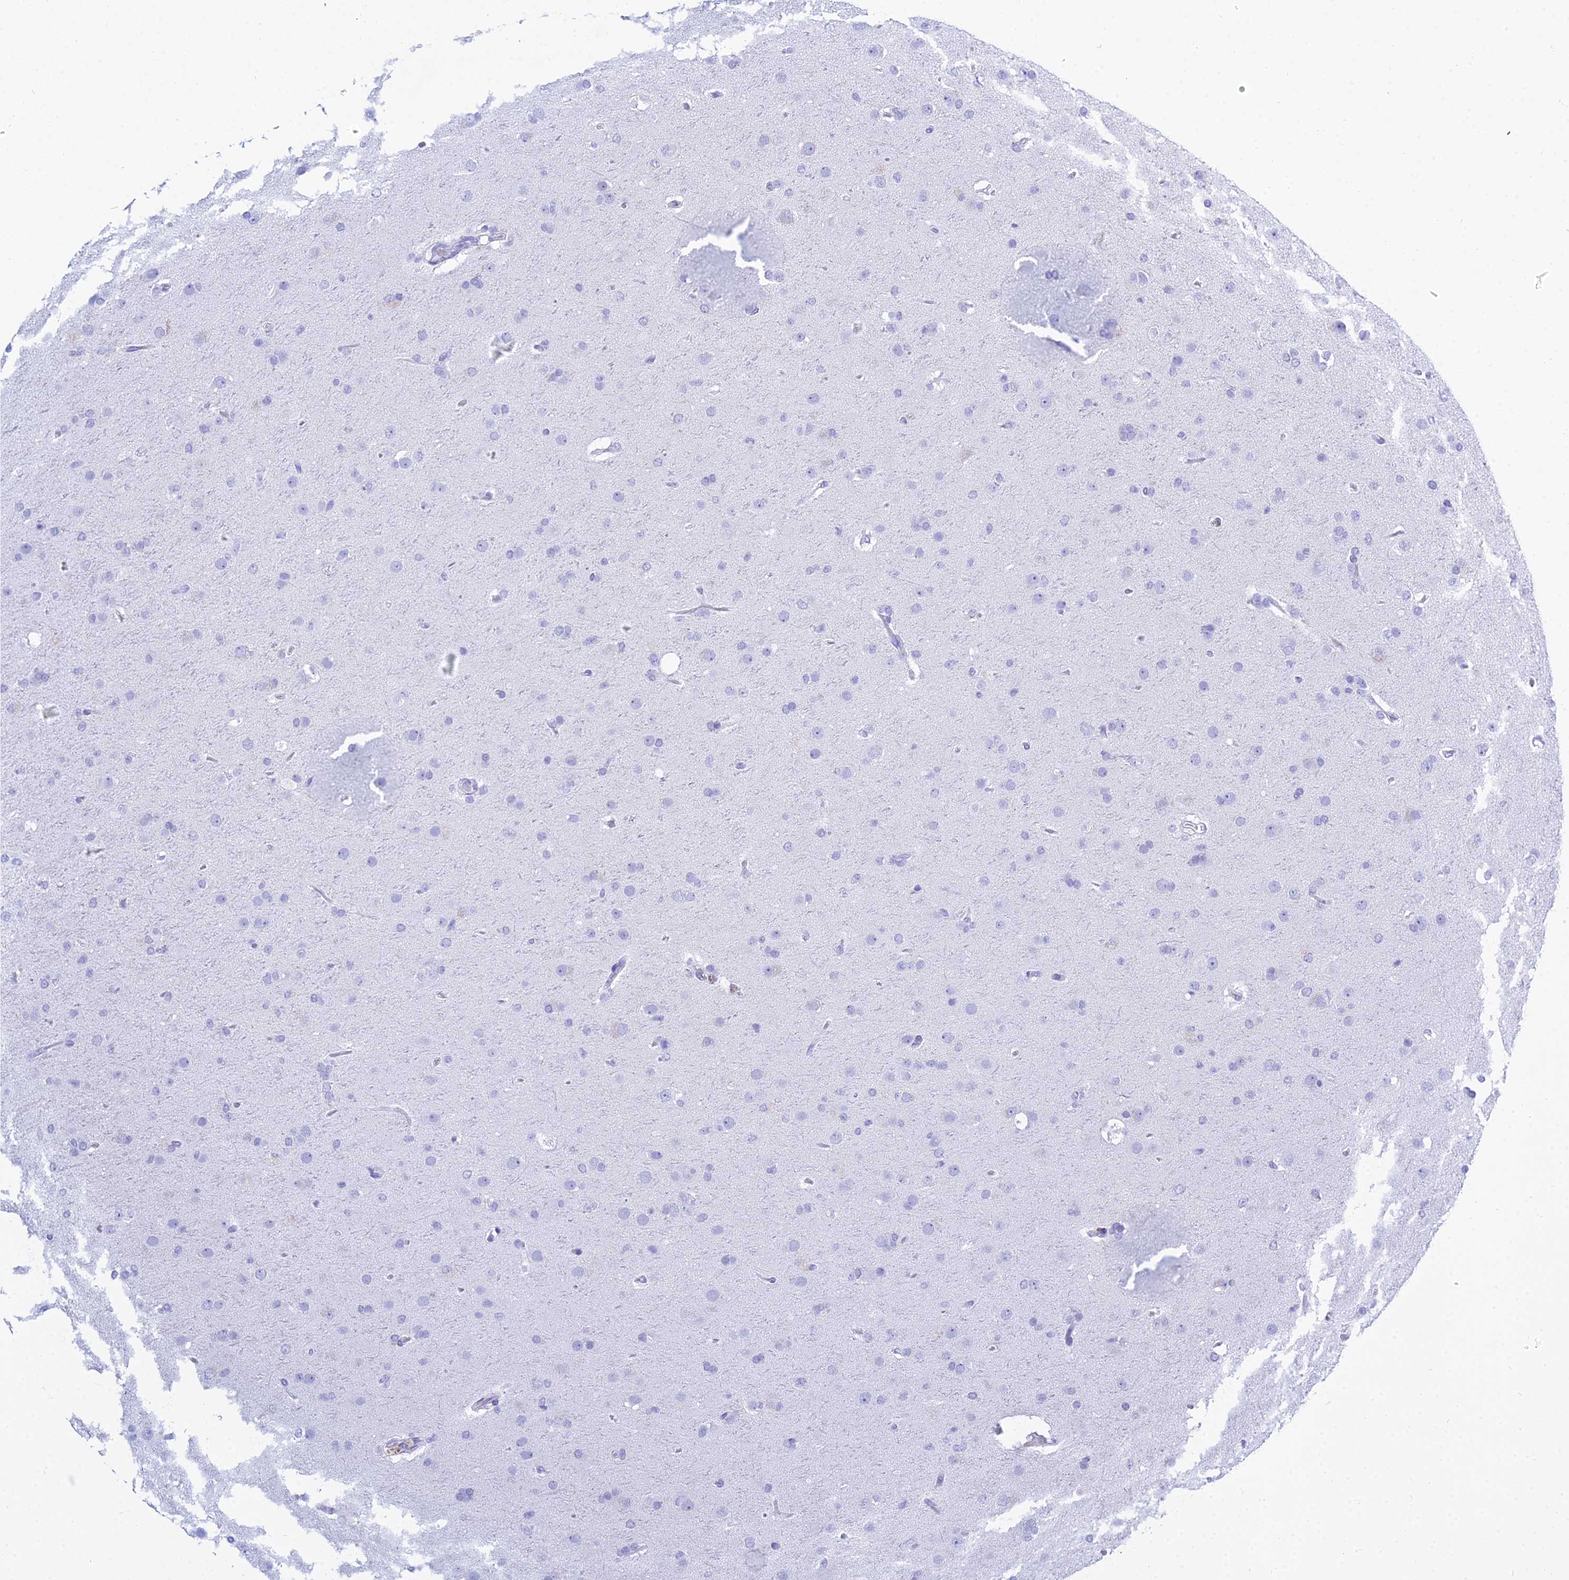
{"staining": {"intensity": "negative", "quantity": "none", "location": "none"}, "tissue": "glioma", "cell_type": "Tumor cells", "image_type": "cancer", "snomed": [{"axis": "morphology", "description": "Glioma, malignant, Low grade"}, {"axis": "topography", "description": "Brain"}], "caption": "IHC photomicrograph of neoplastic tissue: glioma stained with DAB (3,3'-diaminobenzidine) shows no significant protein positivity in tumor cells.", "gene": "PATE4", "patient": {"sex": "male", "age": 65}}